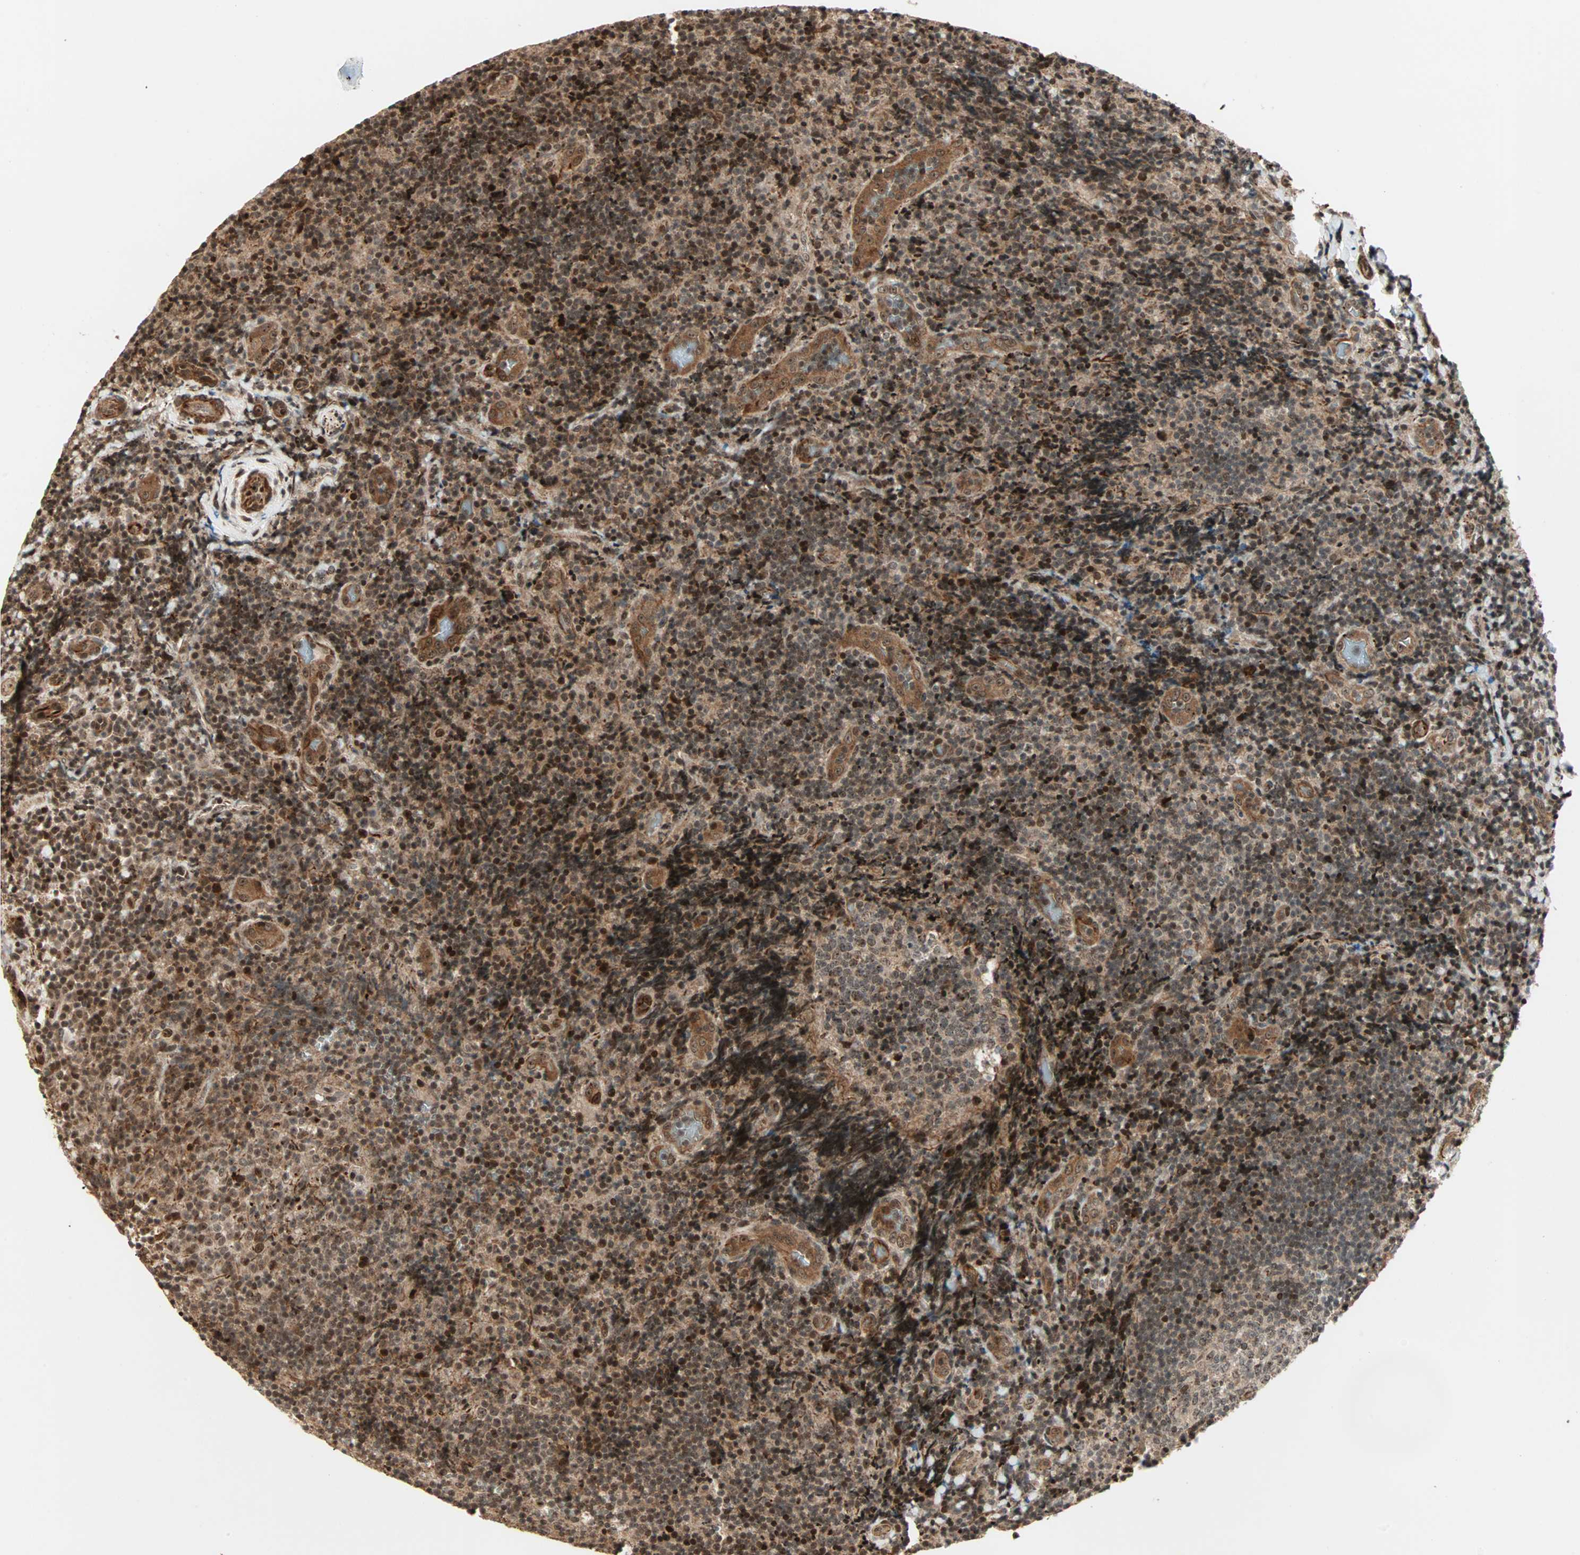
{"staining": {"intensity": "strong", "quantity": ">75%", "location": "nuclear"}, "tissue": "lymphoma", "cell_type": "Tumor cells", "image_type": "cancer", "snomed": [{"axis": "morphology", "description": "Malignant lymphoma, non-Hodgkin's type, High grade"}, {"axis": "topography", "description": "Tonsil"}], "caption": "Human lymphoma stained with a brown dye reveals strong nuclear positive staining in about >75% of tumor cells.", "gene": "ZBED9", "patient": {"sex": "female", "age": 36}}